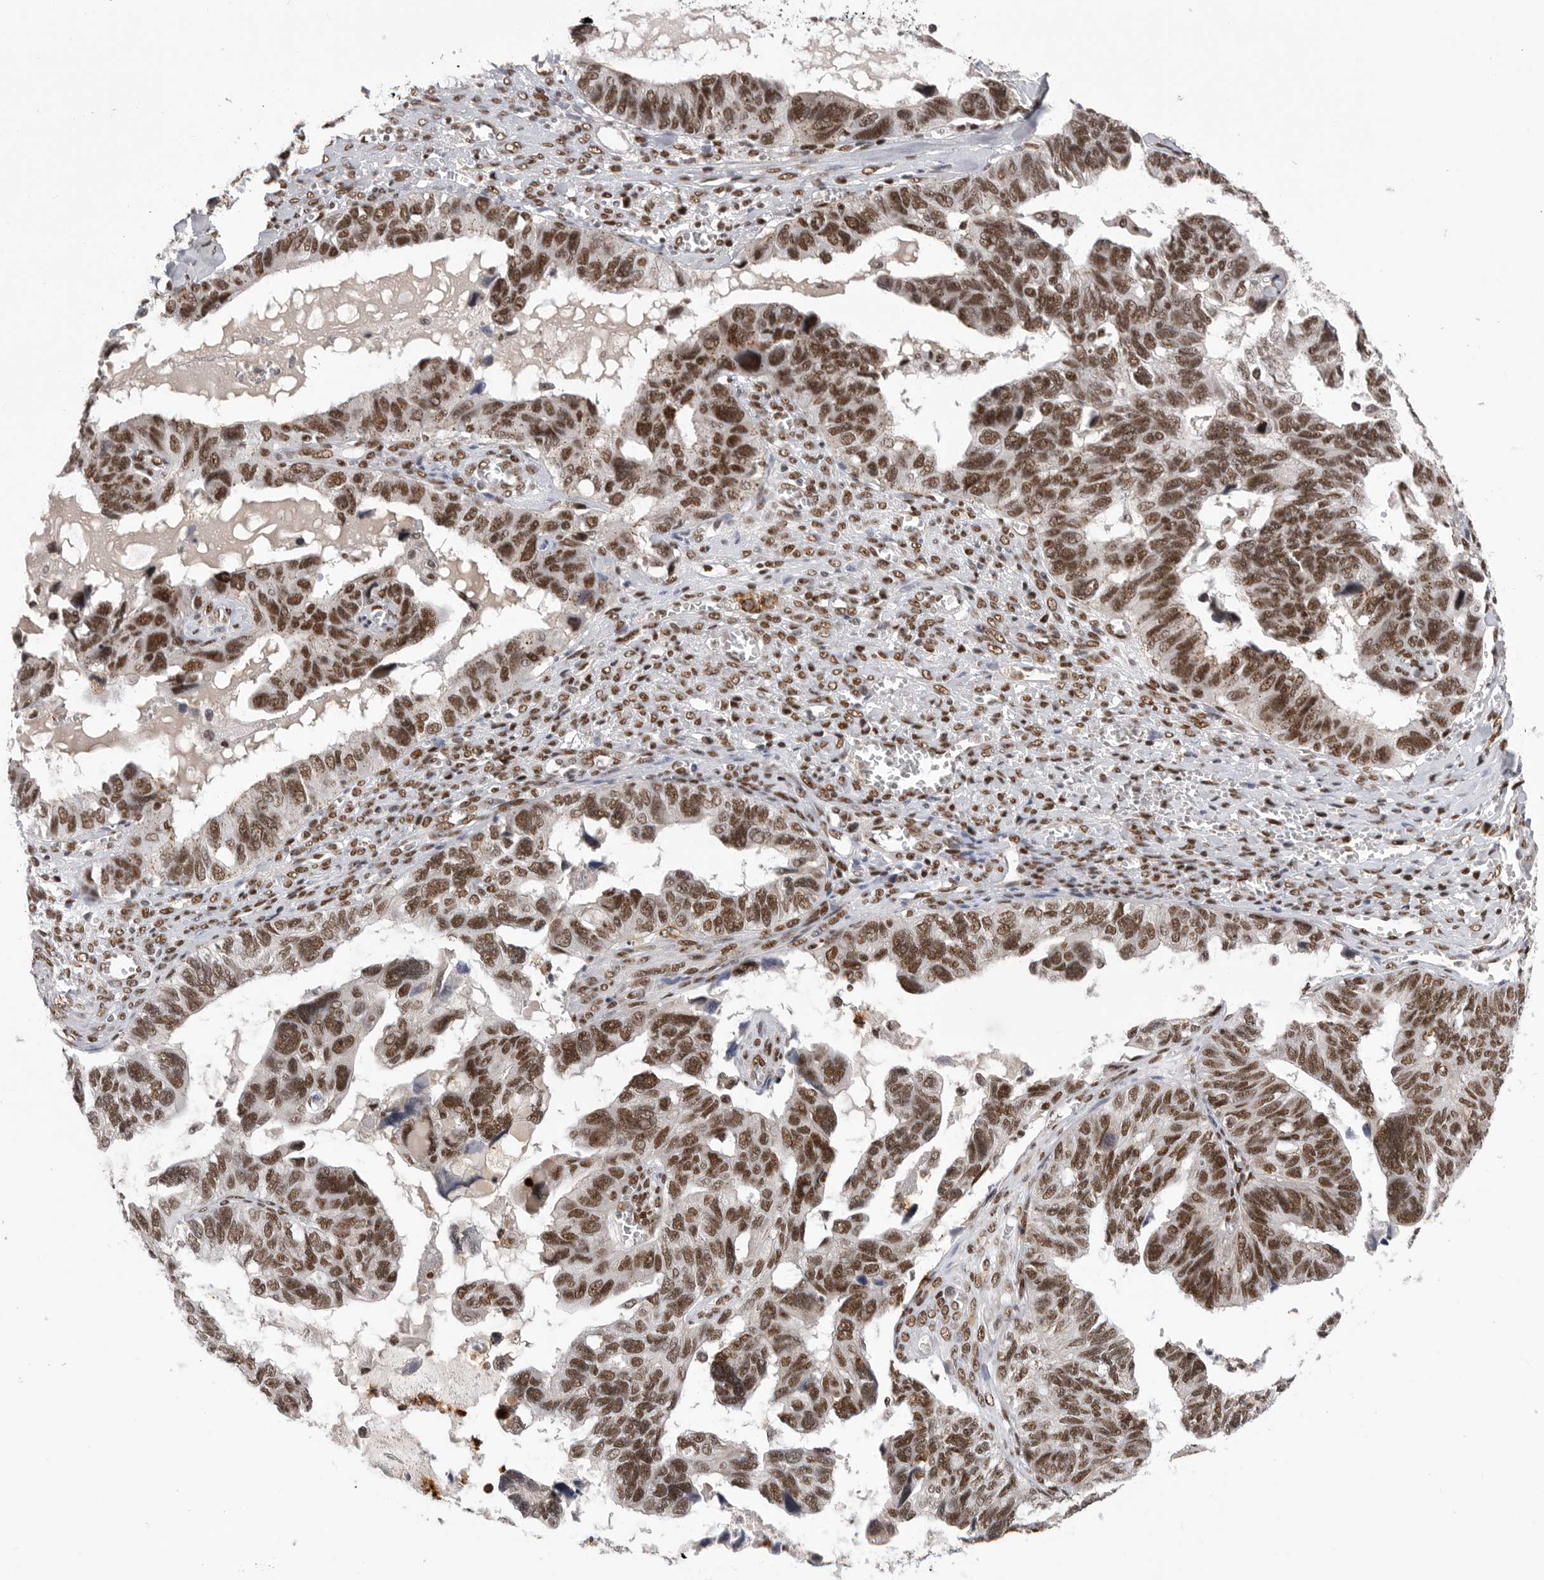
{"staining": {"intensity": "strong", "quantity": ">75%", "location": "nuclear"}, "tissue": "ovarian cancer", "cell_type": "Tumor cells", "image_type": "cancer", "snomed": [{"axis": "morphology", "description": "Cystadenocarcinoma, serous, NOS"}, {"axis": "topography", "description": "Ovary"}], "caption": "This photomicrograph exhibits ovarian serous cystadenocarcinoma stained with immunohistochemistry to label a protein in brown. The nuclear of tumor cells show strong positivity for the protein. Nuclei are counter-stained blue.", "gene": "PPP1R8", "patient": {"sex": "female", "age": 79}}